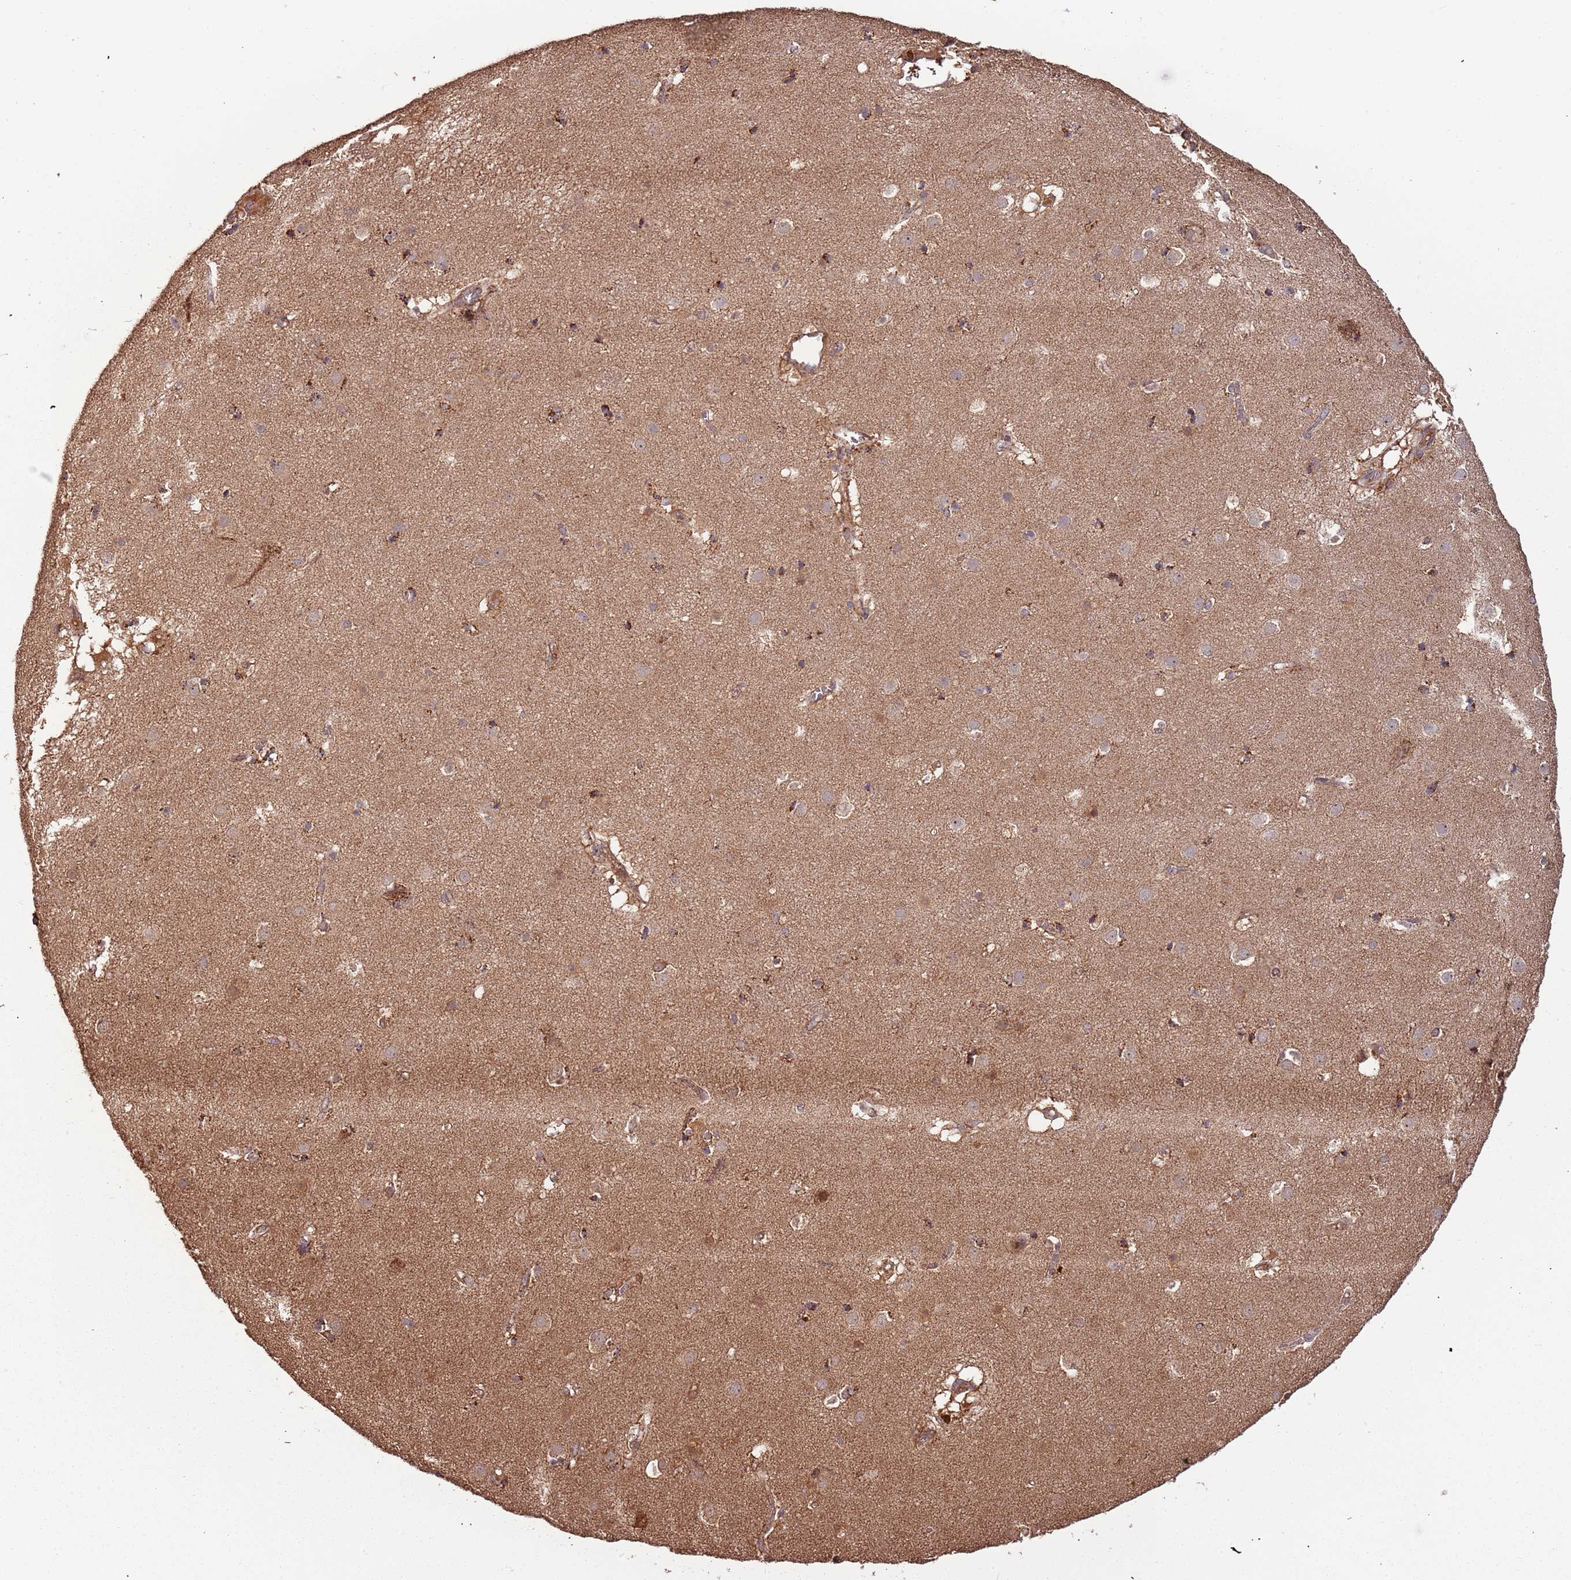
{"staining": {"intensity": "strong", "quantity": "25%-75%", "location": "cytoplasmic/membranous"}, "tissue": "caudate", "cell_type": "Glial cells", "image_type": "normal", "snomed": [{"axis": "morphology", "description": "Normal tissue, NOS"}, {"axis": "topography", "description": "Lateral ventricle wall"}], "caption": "Caudate stained with immunohistochemistry reveals strong cytoplasmic/membranous staining in about 25%-75% of glial cells.", "gene": "IL17RD", "patient": {"sex": "male", "age": 70}}